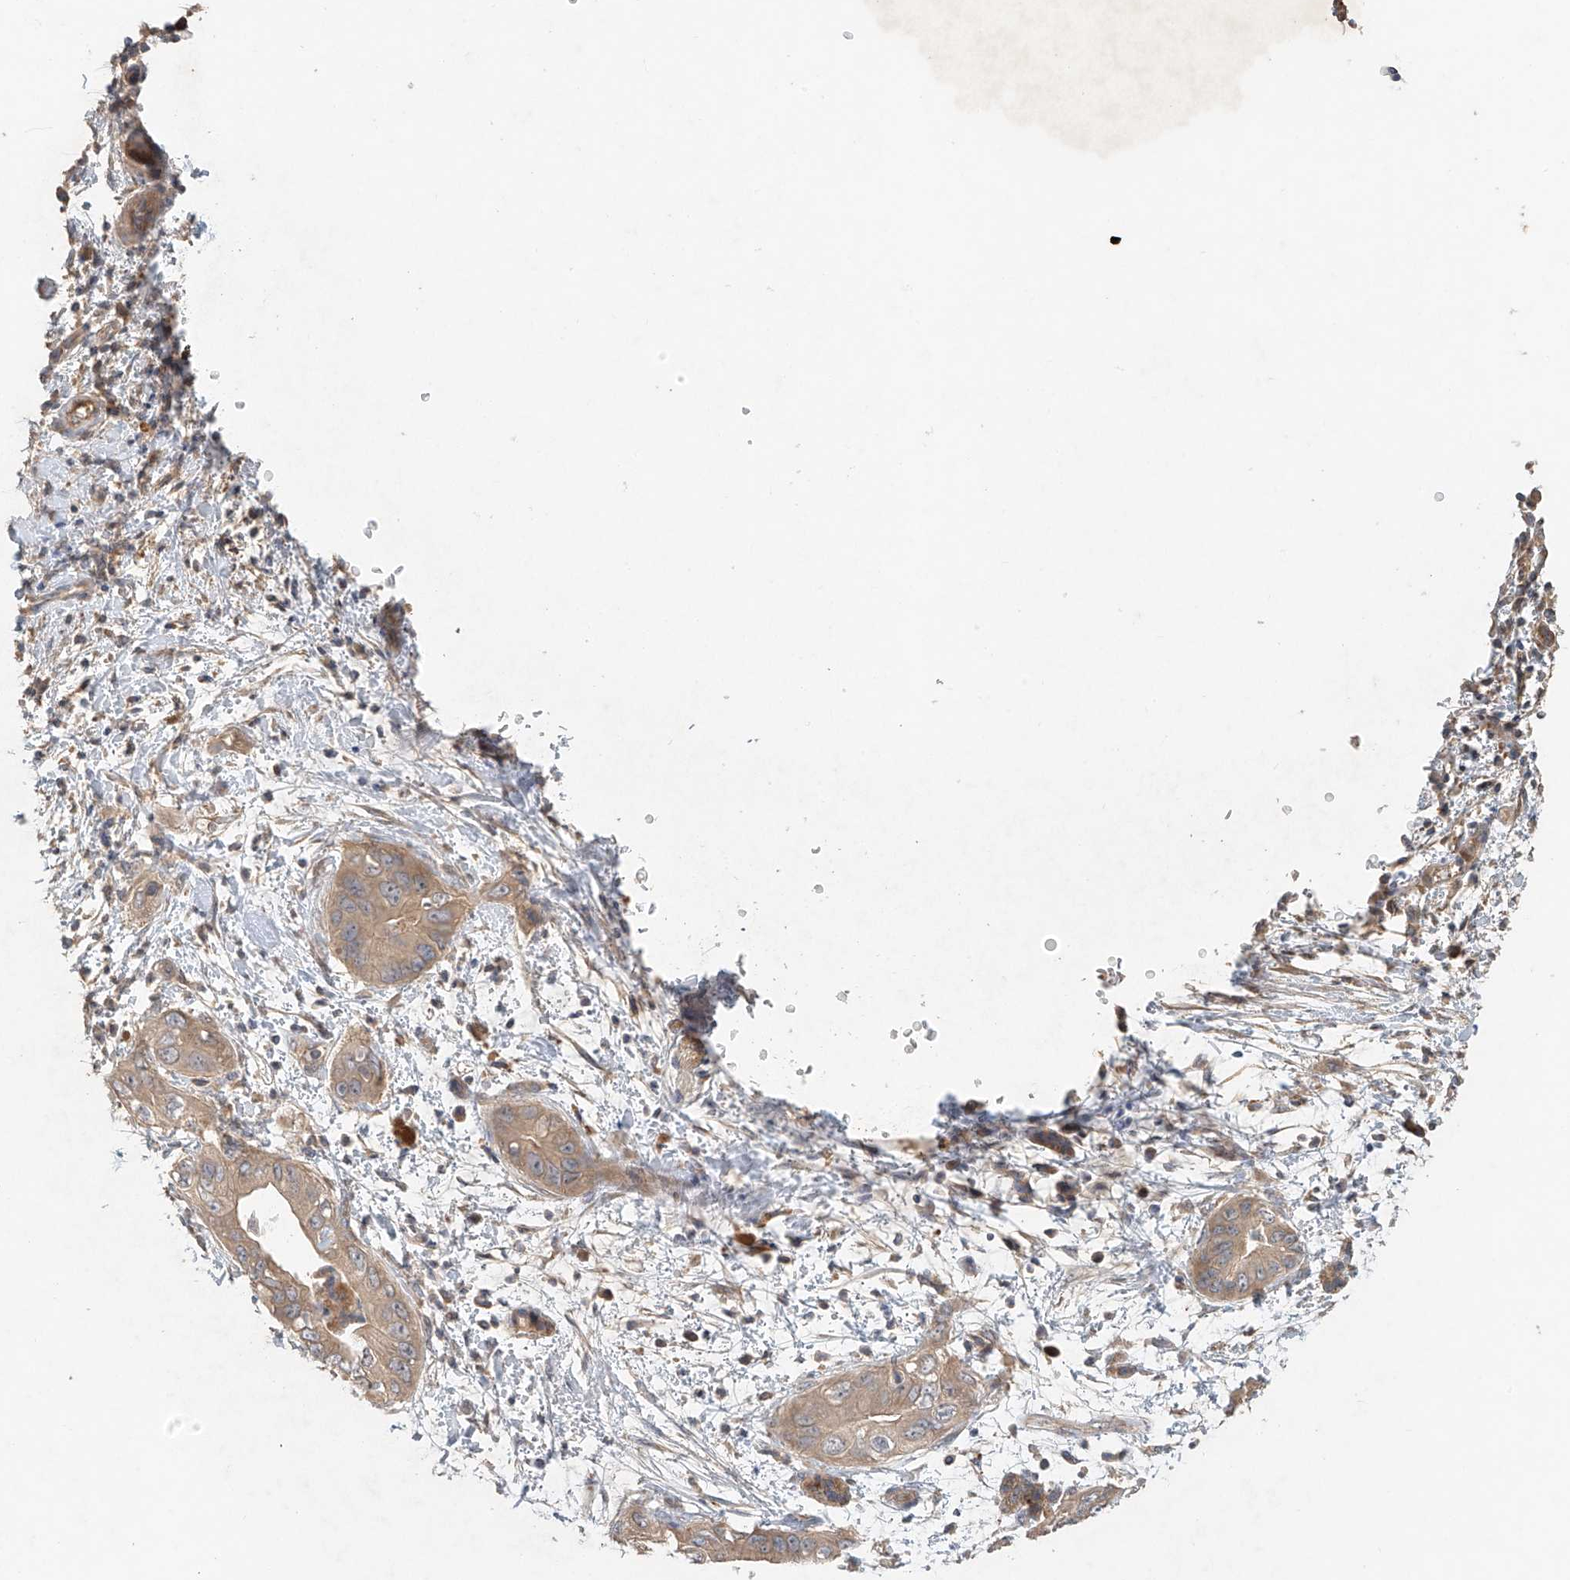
{"staining": {"intensity": "weak", "quantity": ">75%", "location": "cytoplasmic/membranous"}, "tissue": "pancreatic cancer", "cell_type": "Tumor cells", "image_type": "cancer", "snomed": [{"axis": "morphology", "description": "Adenocarcinoma, NOS"}, {"axis": "topography", "description": "Pancreas"}], "caption": "Pancreatic cancer tissue reveals weak cytoplasmic/membranous positivity in about >75% of tumor cells, visualized by immunohistochemistry.", "gene": "GNB1L", "patient": {"sex": "female", "age": 78}}